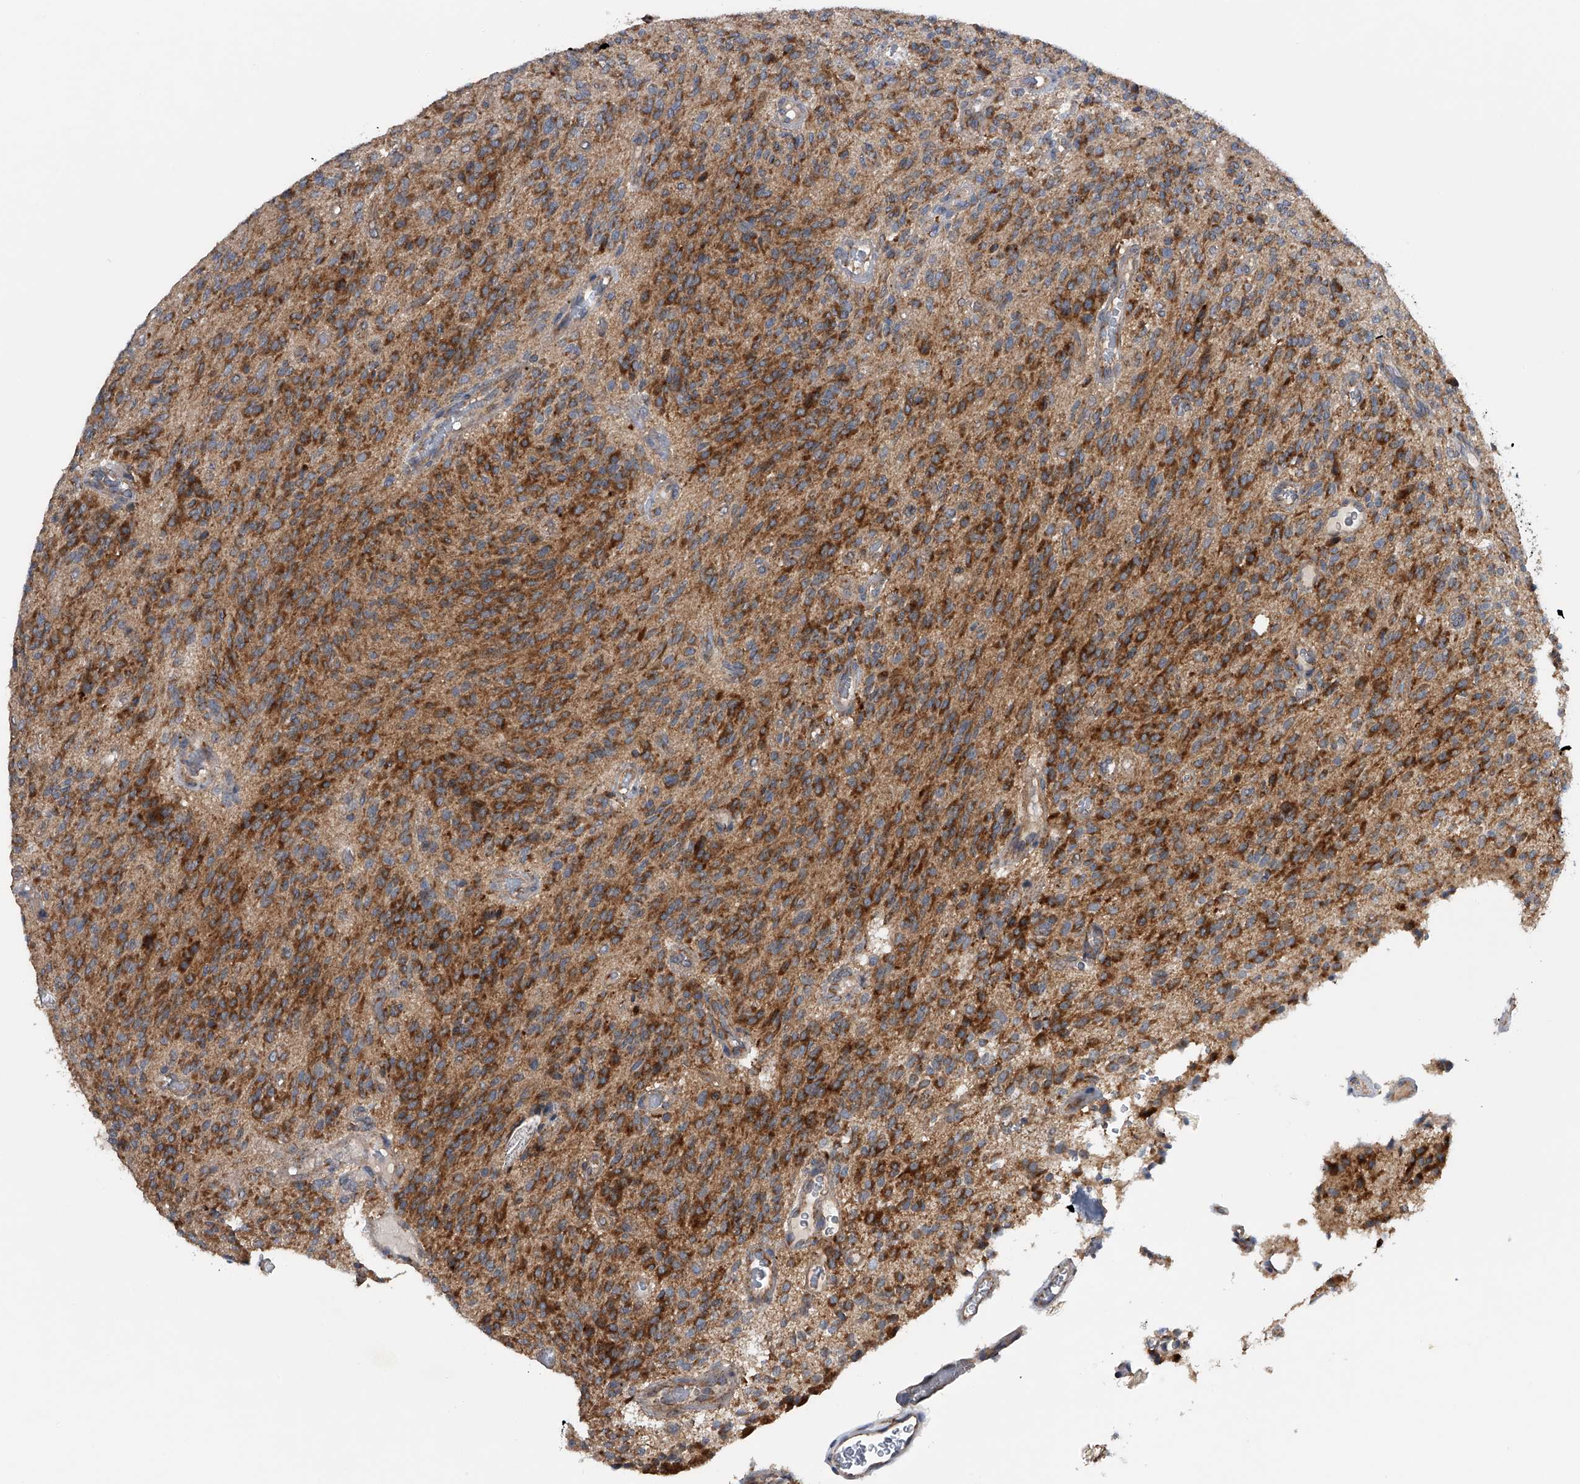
{"staining": {"intensity": "moderate", "quantity": ">75%", "location": "cytoplasmic/membranous"}, "tissue": "glioma", "cell_type": "Tumor cells", "image_type": "cancer", "snomed": [{"axis": "morphology", "description": "Glioma, malignant, High grade"}, {"axis": "topography", "description": "Brain"}], "caption": "The immunohistochemical stain shows moderate cytoplasmic/membranous expression in tumor cells of malignant glioma (high-grade) tissue.", "gene": "LYRM4", "patient": {"sex": "male", "age": 34}}